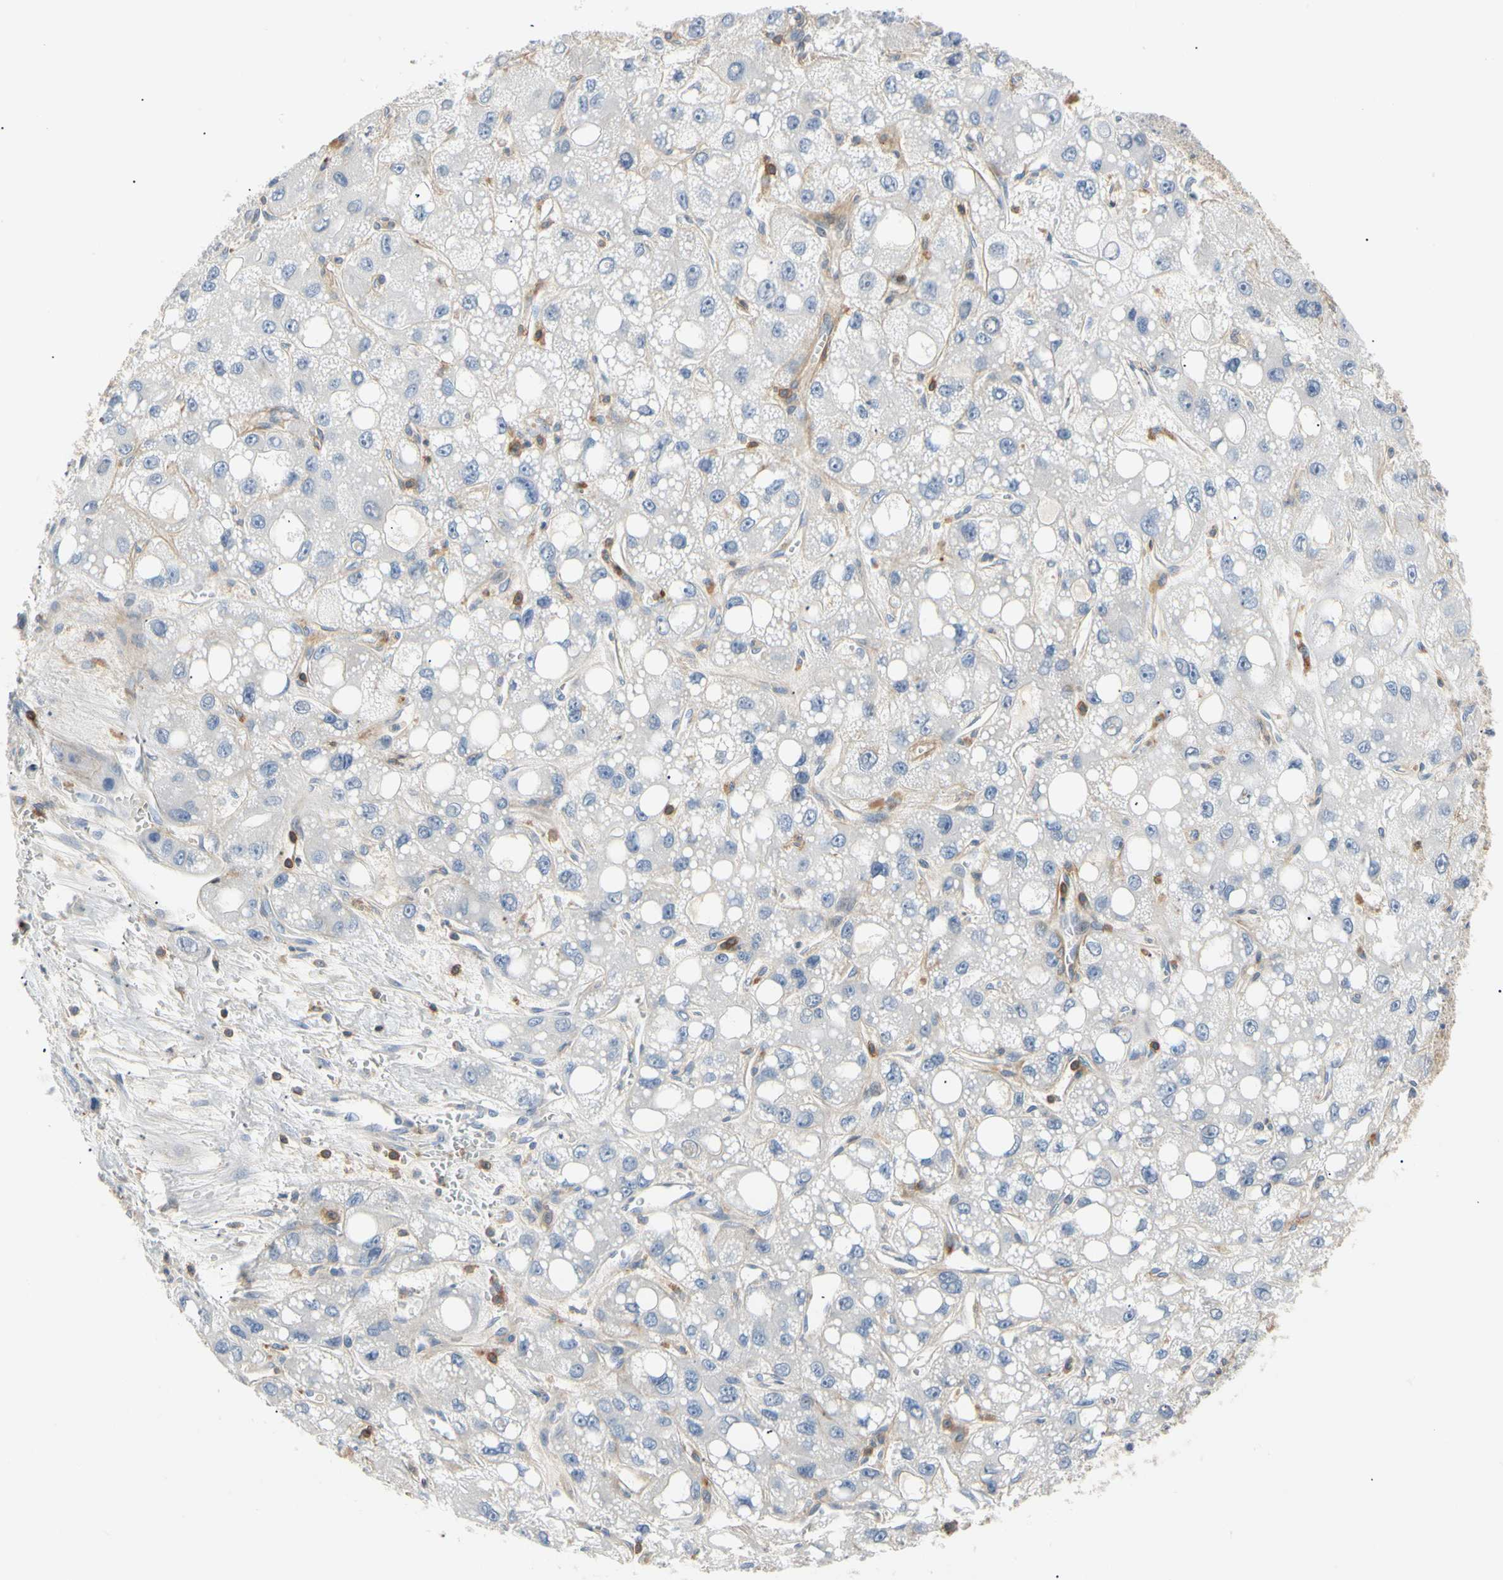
{"staining": {"intensity": "negative", "quantity": "none", "location": "none"}, "tissue": "liver cancer", "cell_type": "Tumor cells", "image_type": "cancer", "snomed": [{"axis": "morphology", "description": "Carcinoma, Hepatocellular, NOS"}, {"axis": "topography", "description": "Liver"}], "caption": "IHC micrograph of neoplastic tissue: human liver hepatocellular carcinoma stained with DAB shows no significant protein staining in tumor cells. (DAB (3,3'-diaminobenzidine) immunohistochemistry, high magnification).", "gene": "TNFRSF18", "patient": {"sex": "male", "age": 55}}